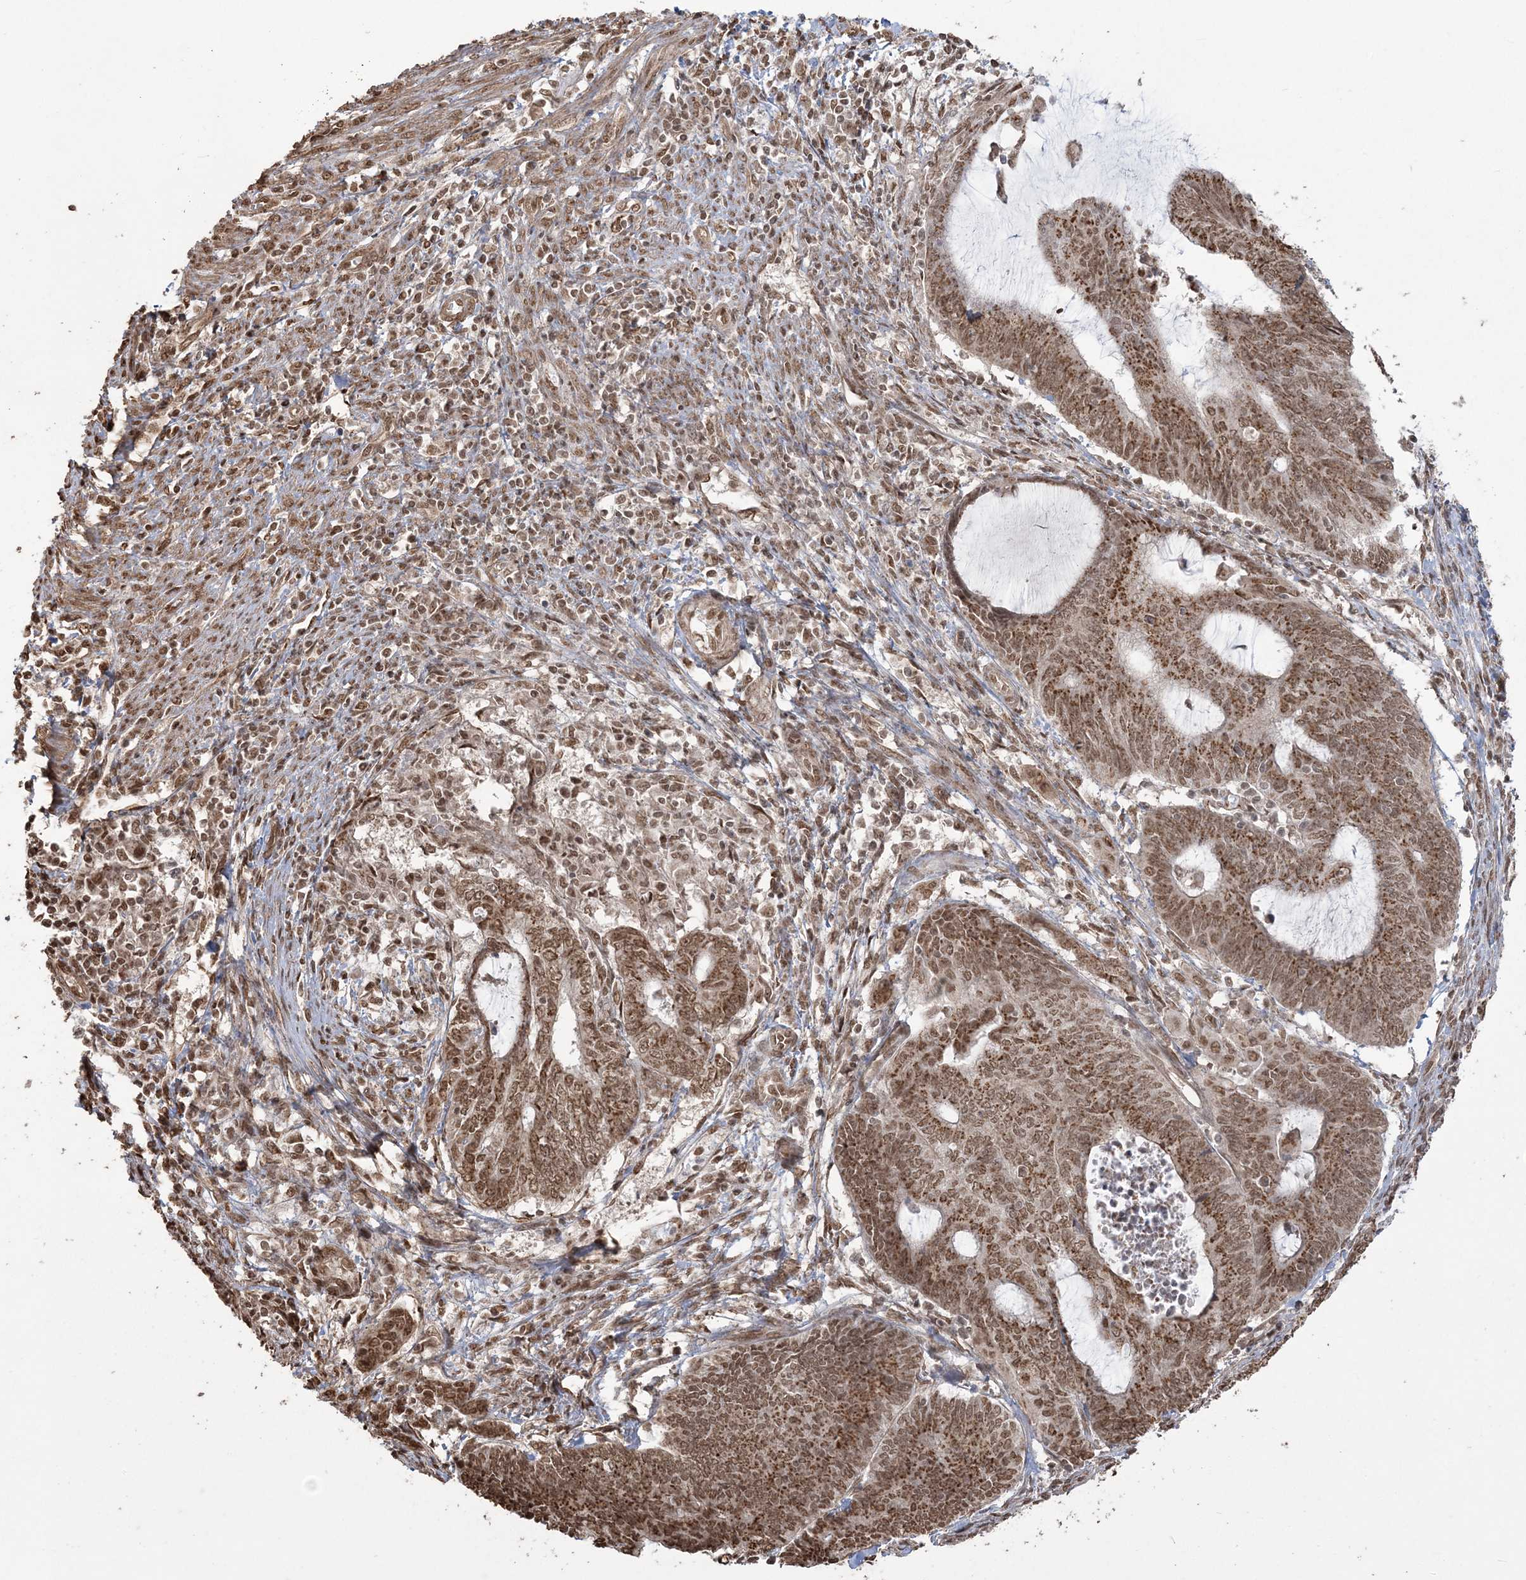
{"staining": {"intensity": "moderate", "quantity": ">75%", "location": "cytoplasmic/membranous,nuclear"}, "tissue": "endometrial cancer", "cell_type": "Tumor cells", "image_type": "cancer", "snomed": [{"axis": "morphology", "description": "Adenocarcinoma, NOS"}, {"axis": "topography", "description": "Uterus"}, {"axis": "topography", "description": "Endometrium"}], "caption": "This histopathology image exhibits immunohistochemistry staining of human endometrial cancer (adenocarcinoma), with medium moderate cytoplasmic/membranous and nuclear positivity in approximately >75% of tumor cells.", "gene": "ZNF839", "patient": {"sex": "female", "age": 70}}